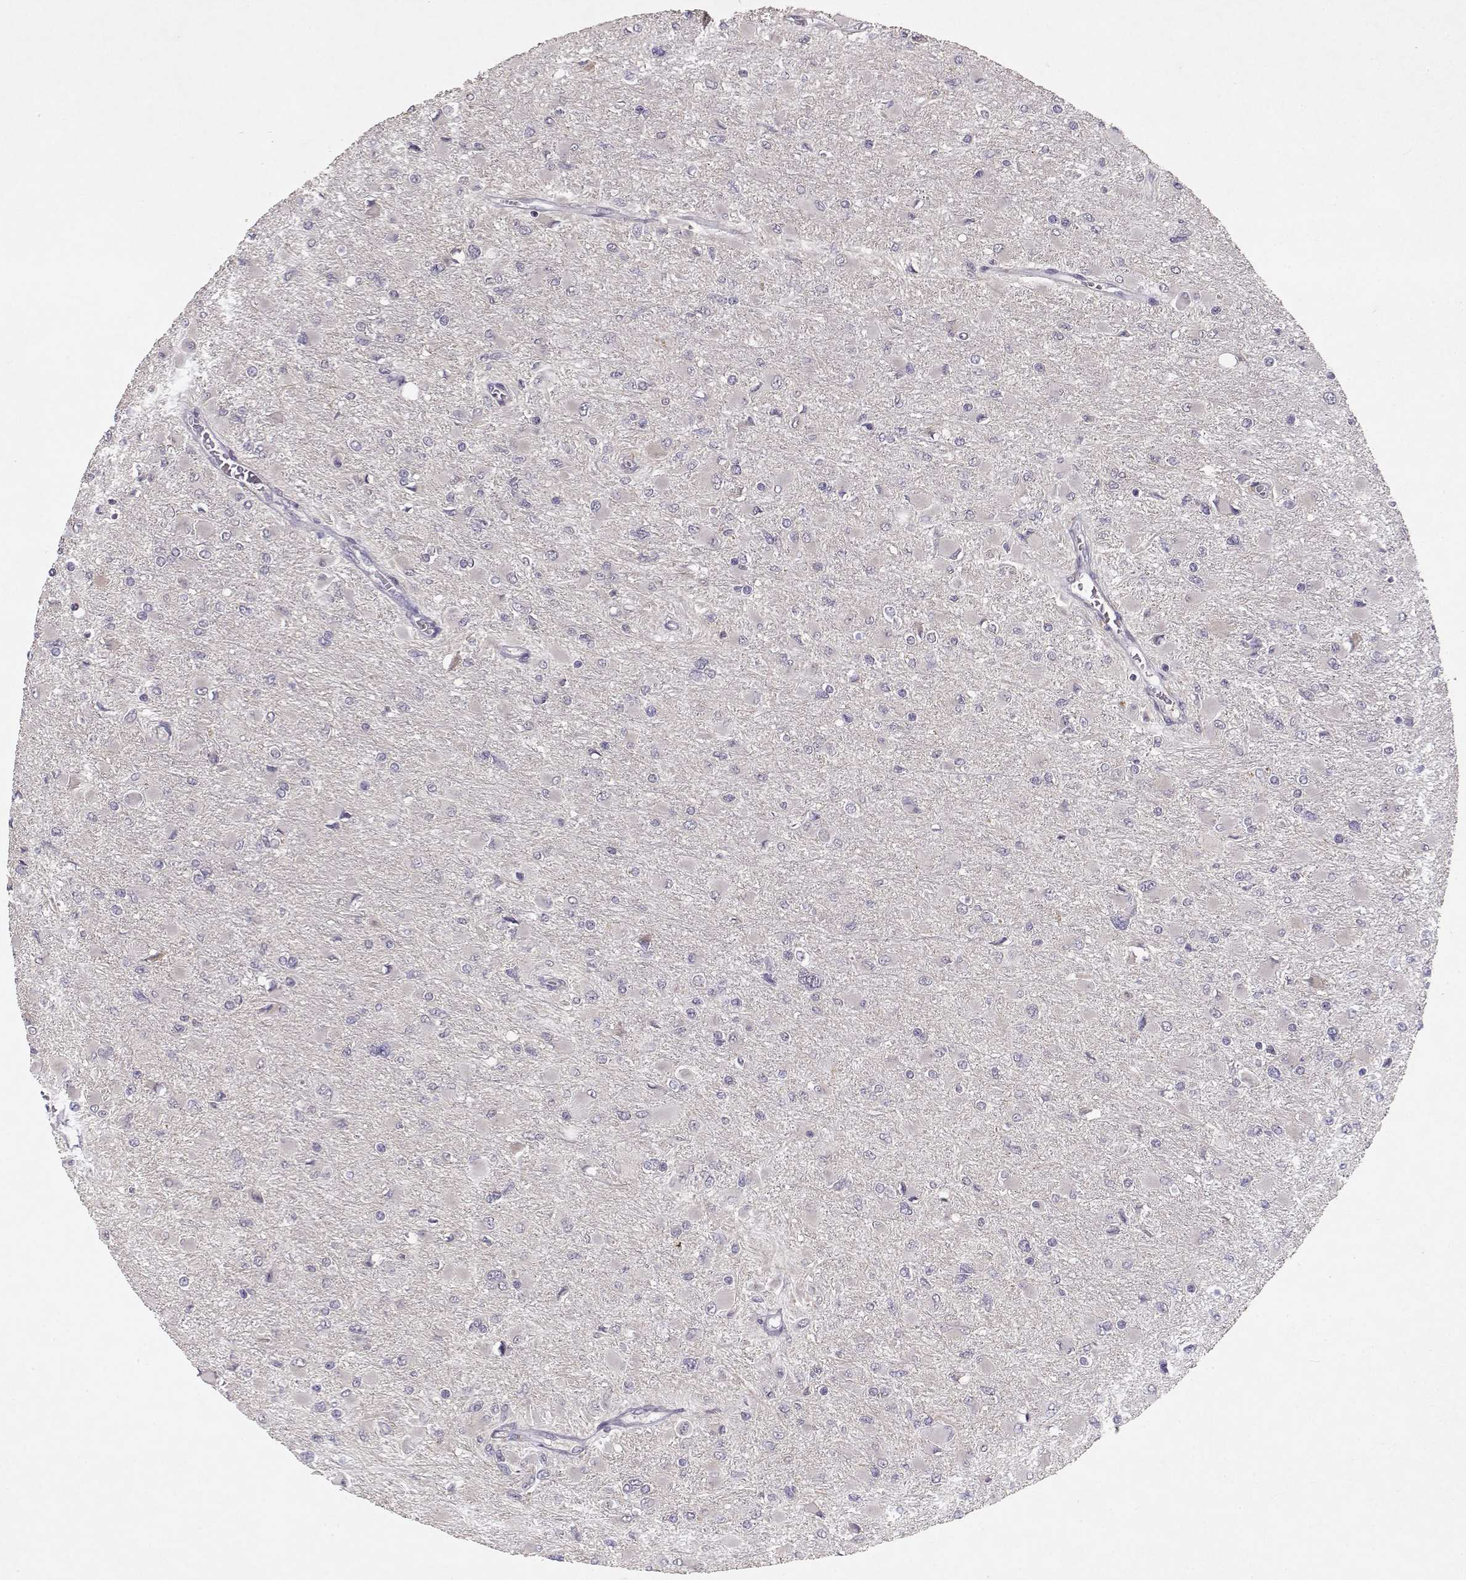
{"staining": {"intensity": "negative", "quantity": "none", "location": "none"}, "tissue": "glioma", "cell_type": "Tumor cells", "image_type": "cancer", "snomed": [{"axis": "morphology", "description": "Glioma, malignant, High grade"}, {"axis": "topography", "description": "Cerebral cortex"}], "caption": "This is an IHC micrograph of human high-grade glioma (malignant). There is no expression in tumor cells.", "gene": "BMX", "patient": {"sex": "female", "age": 36}}